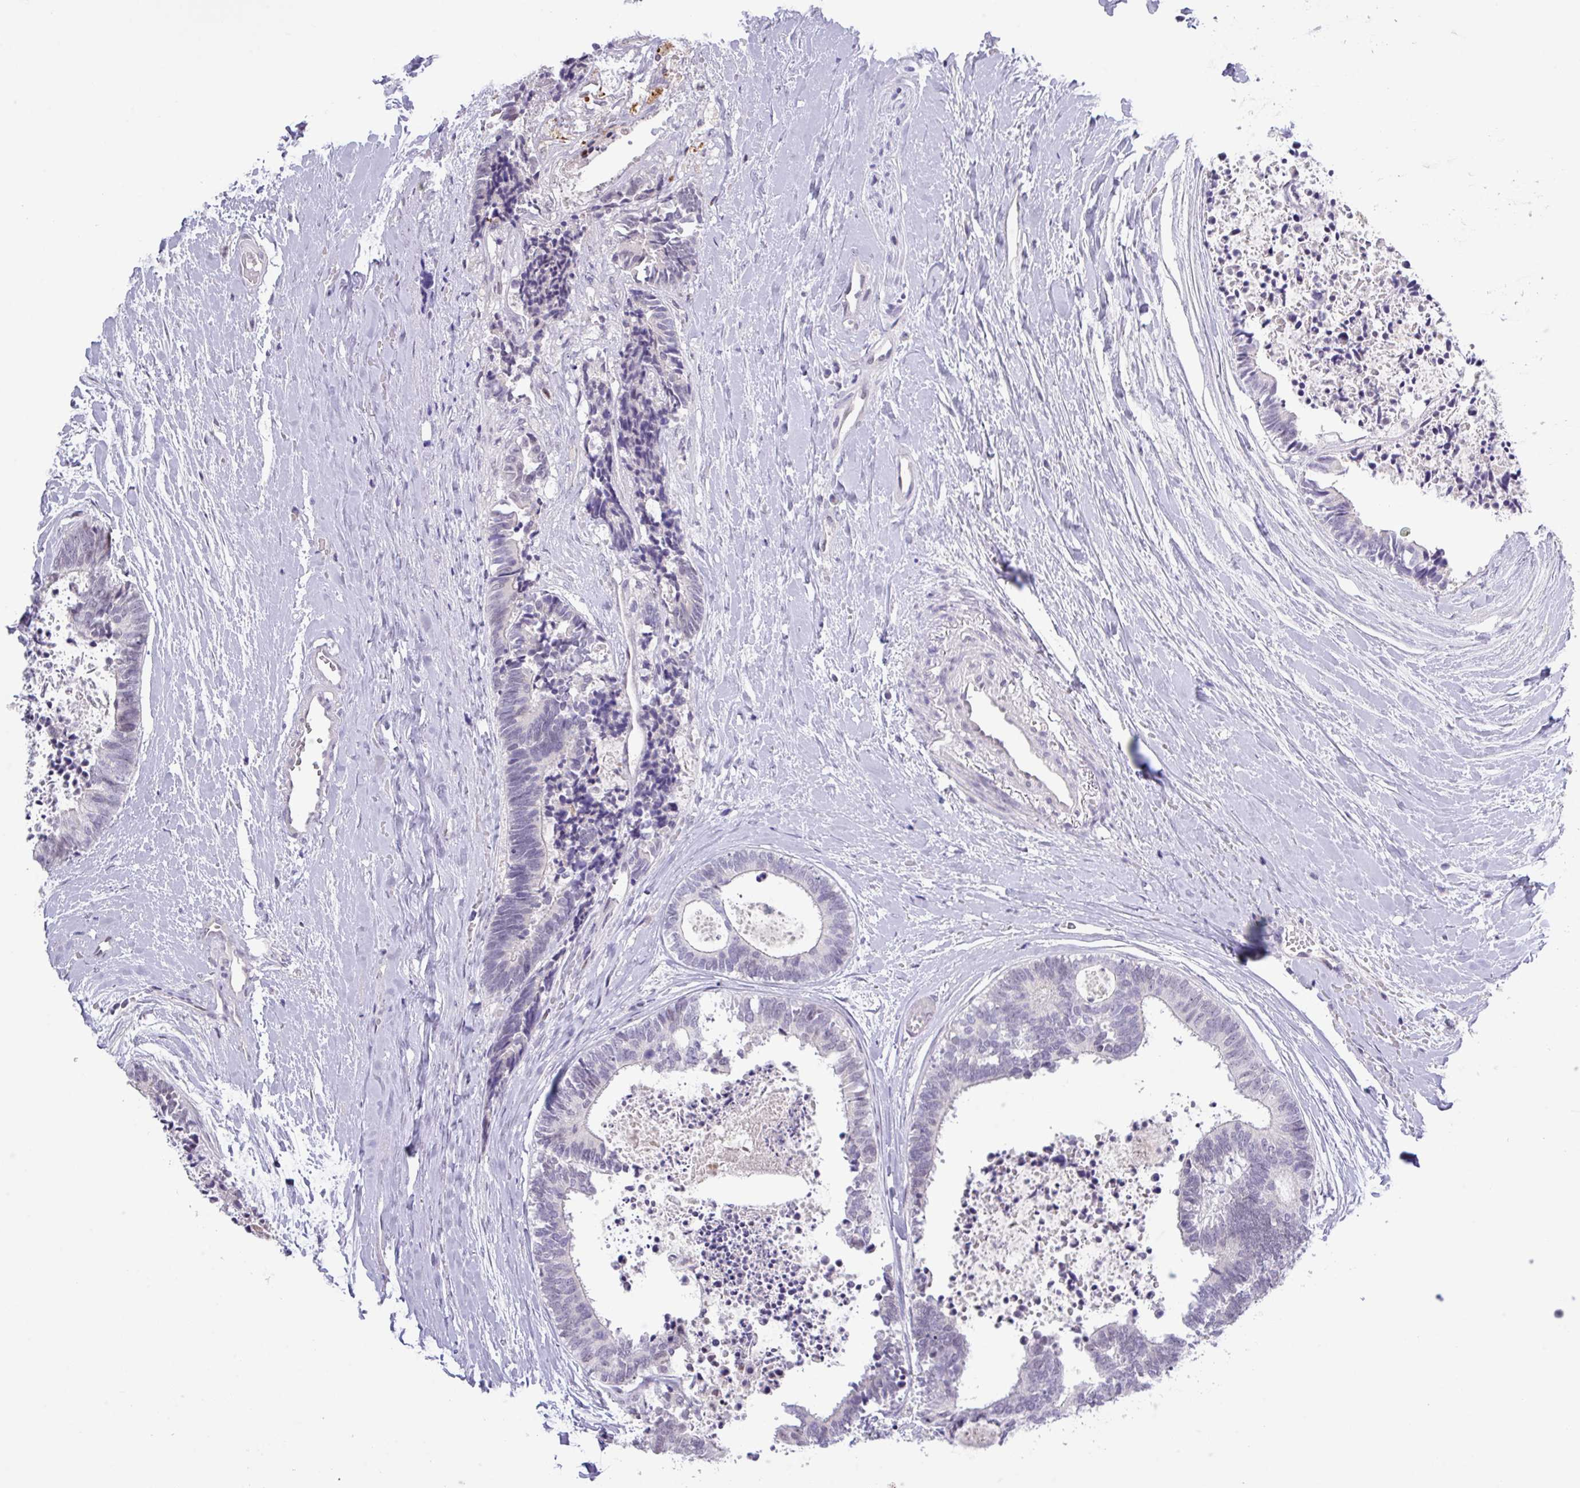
{"staining": {"intensity": "negative", "quantity": "none", "location": "none"}, "tissue": "colorectal cancer", "cell_type": "Tumor cells", "image_type": "cancer", "snomed": [{"axis": "morphology", "description": "Adenocarcinoma, NOS"}, {"axis": "topography", "description": "Colon"}, {"axis": "topography", "description": "Rectum"}], "caption": "Immunohistochemistry histopathology image of human colorectal cancer stained for a protein (brown), which reveals no staining in tumor cells.", "gene": "ANKRD13B", "patient": {"sex": "male", "age": 57}}